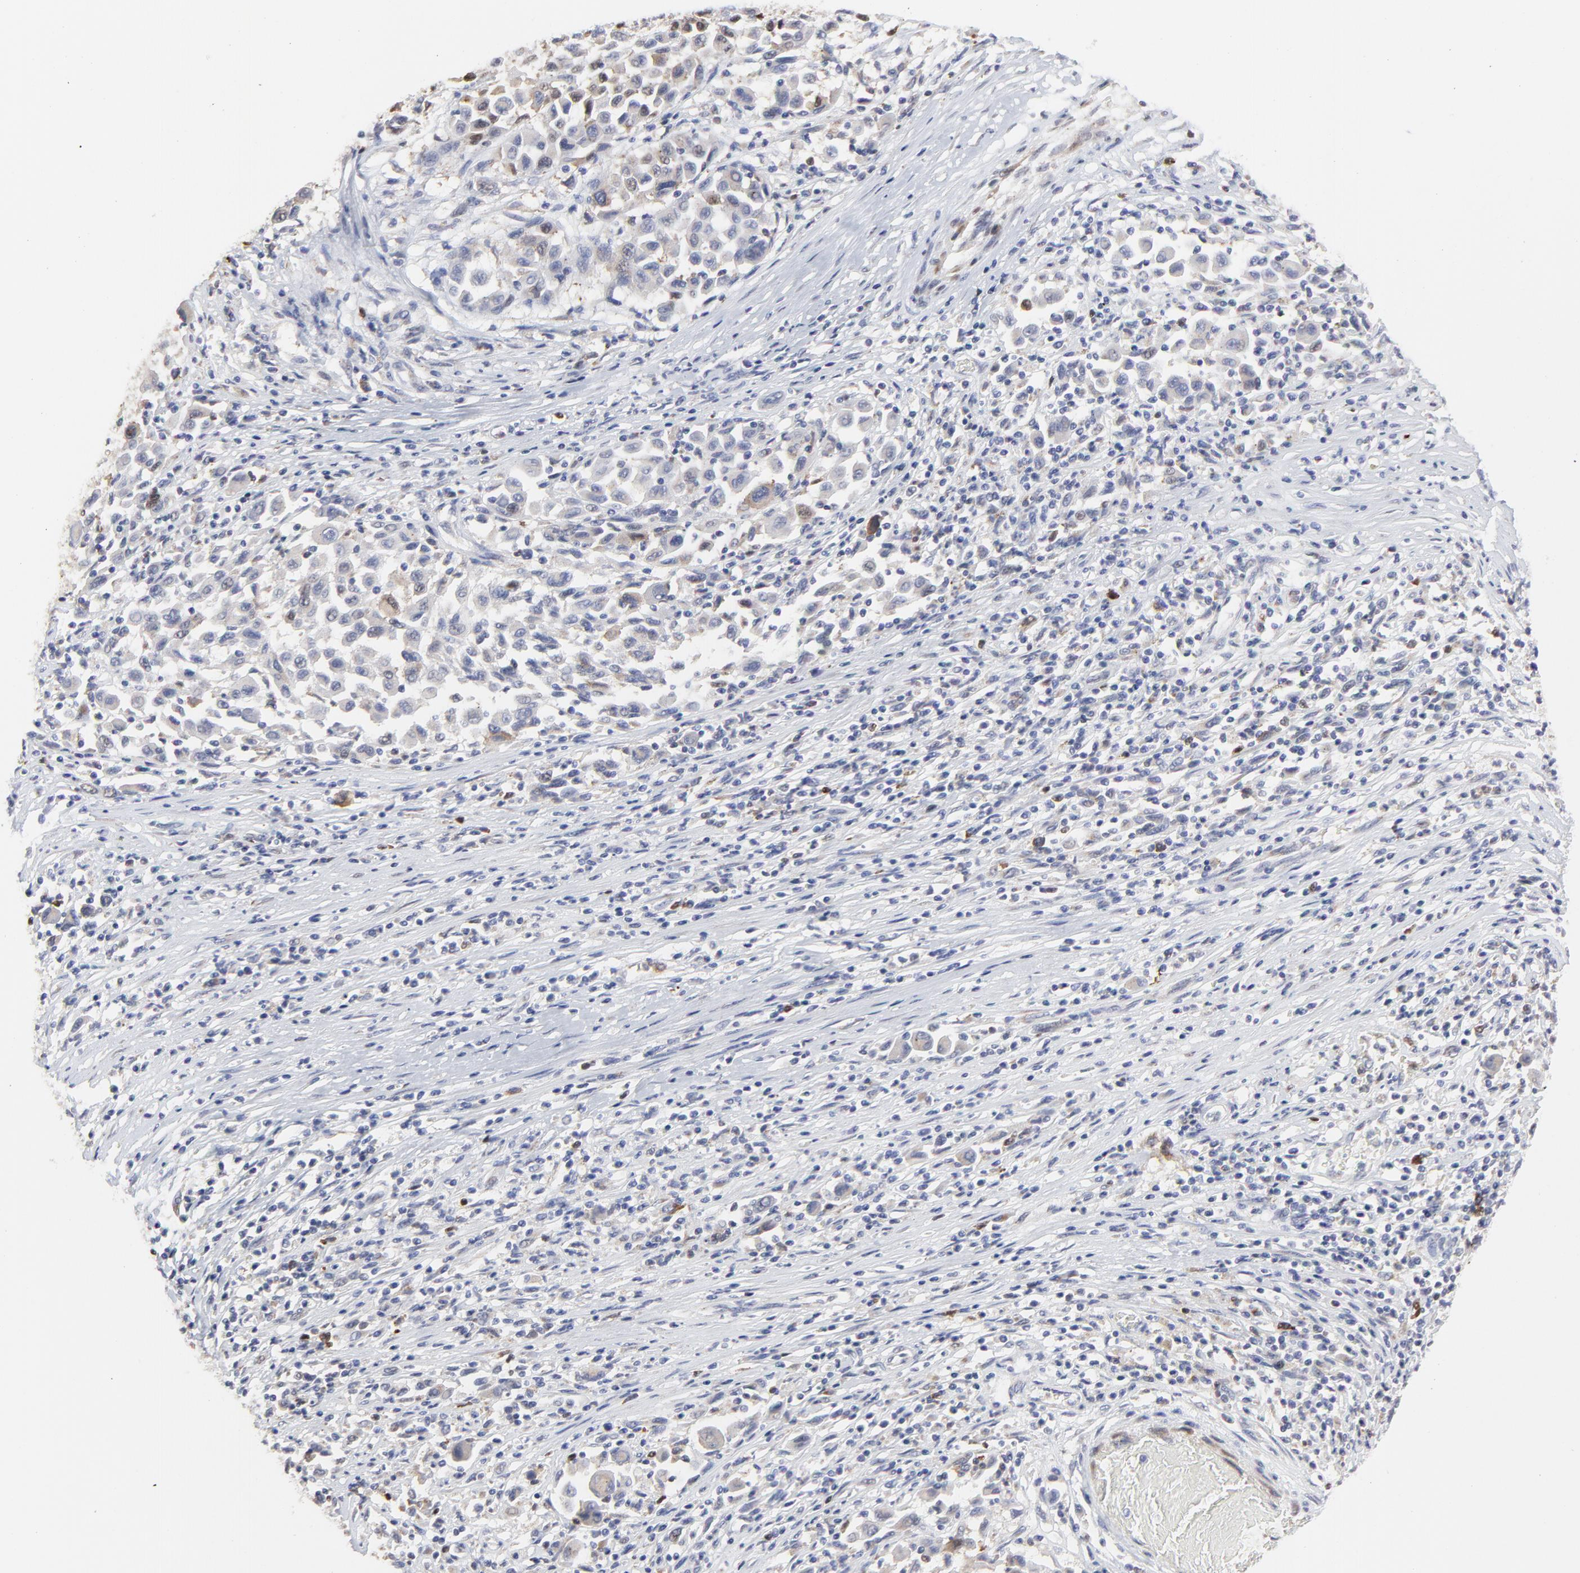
{"staining": {"intensity": "weak", "quantity": "25%-75%", "location": "cytoplasmic/membranous"}, "tissue": "melanoma", "cell_type": "Tumor cells", "image_type": "cancer", "snomed": [{"axis": "morphology", "description": "Malignant melanoma, Metastatic site"}, {"axis": "topography", "description": "Lymph node"}], "caption": "There is low levels of weak cytoplasmic/membranous positivity in tumor cells of melanoma, as demonstrated by immunohistochemical staining (brown color).", "gene": "NCAPH", "patient": {"sex": "male", "age": 61}}